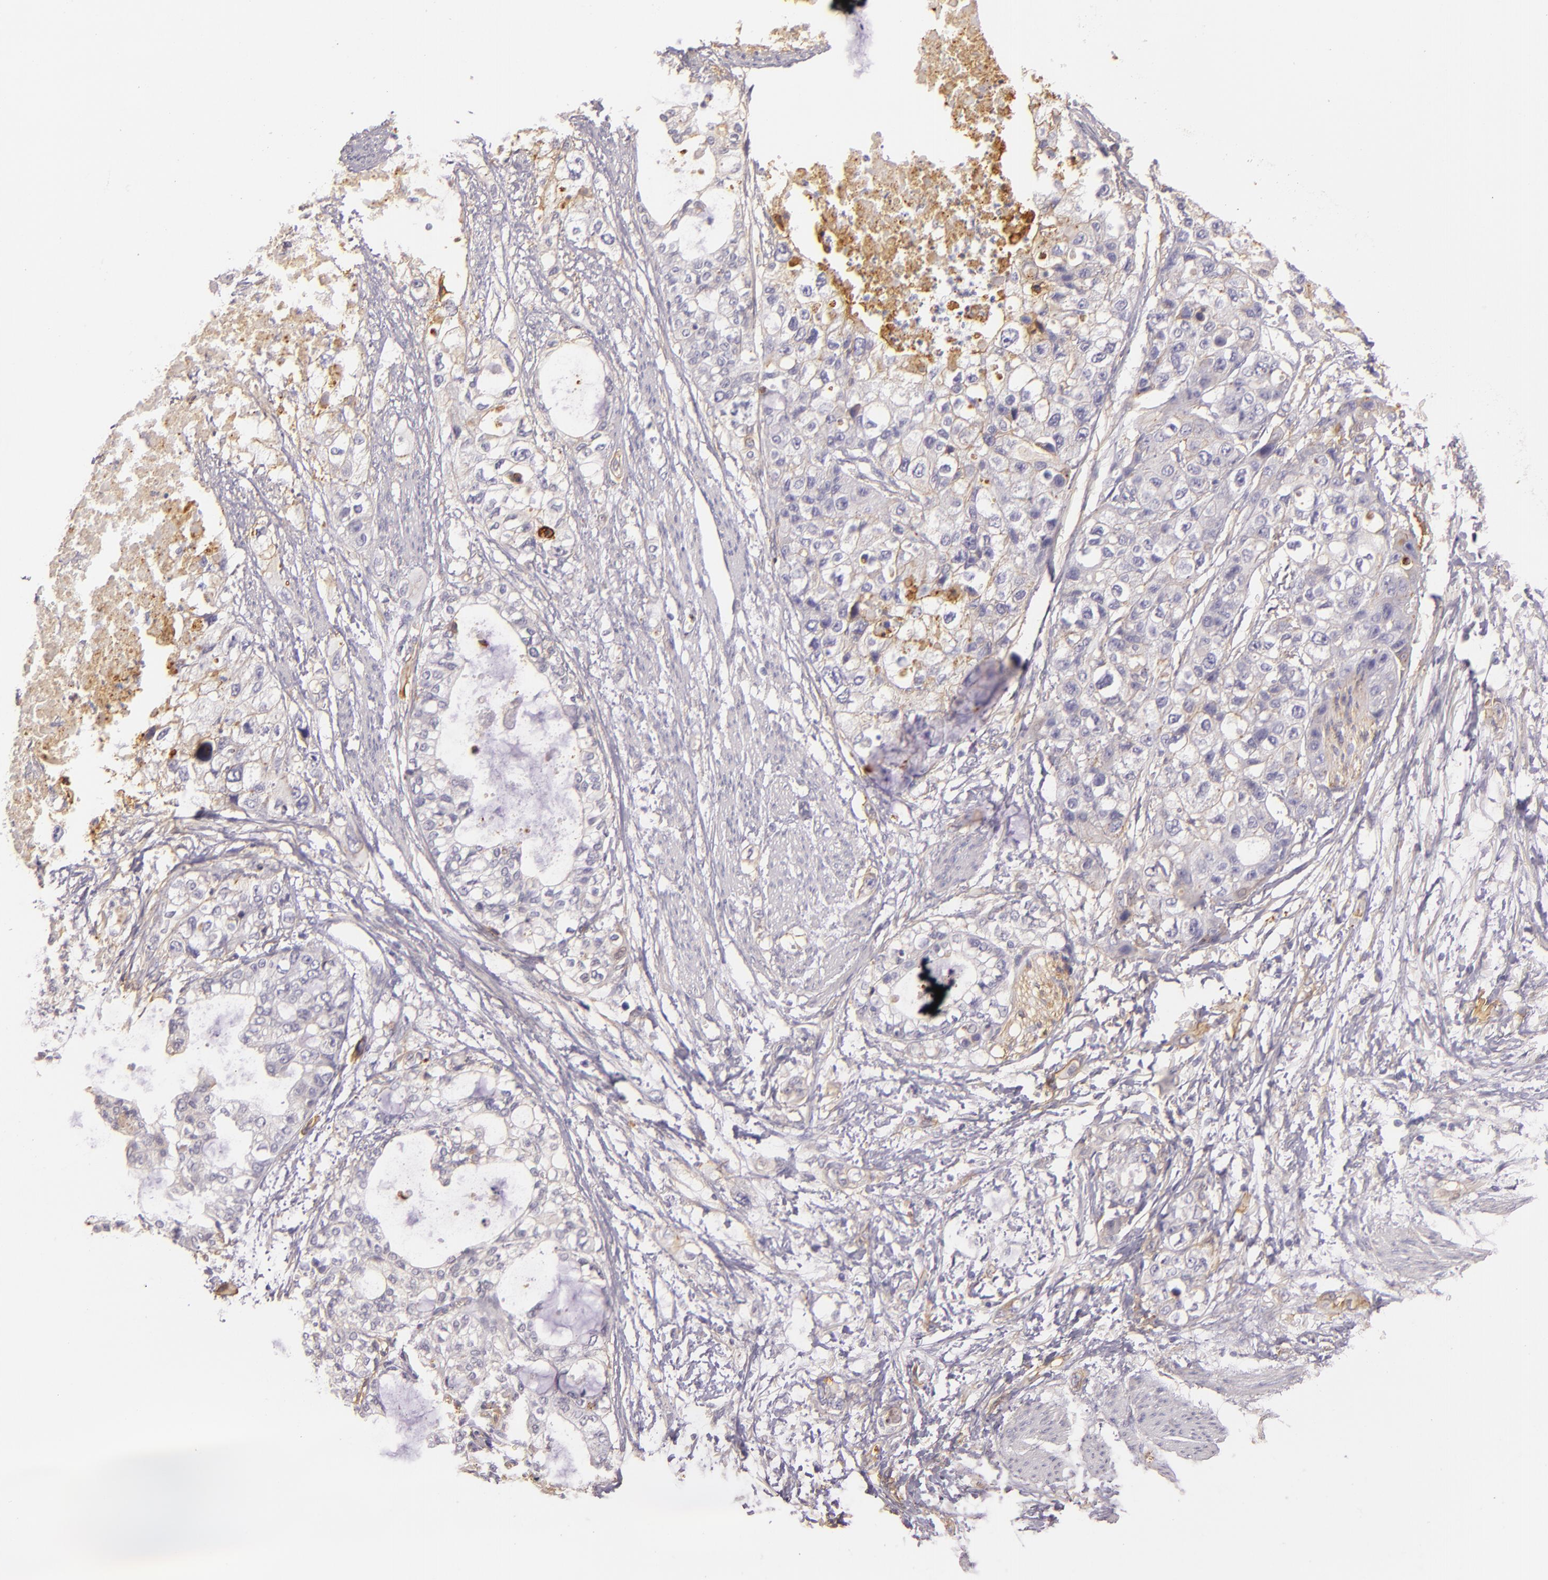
{"staining": {"intensity": "weak", "quantity": "<25%", "location": "cytoplasmic/membranous"}, "tissue": "stomach cancer", "cell_type": "Tumor cells", "image_type": "cancer", "snomed": [{"axis": "morphology", "description": "Adenocarcinoma, NOS"}, {"axis": "topography", "description": "Stomach, upper"}], "caption": "An image of human stomach adenocarcinoma is negative for staining in tumor cells.", "gene": "CTSF", "patient": {"sex": "female", "age": 52}}